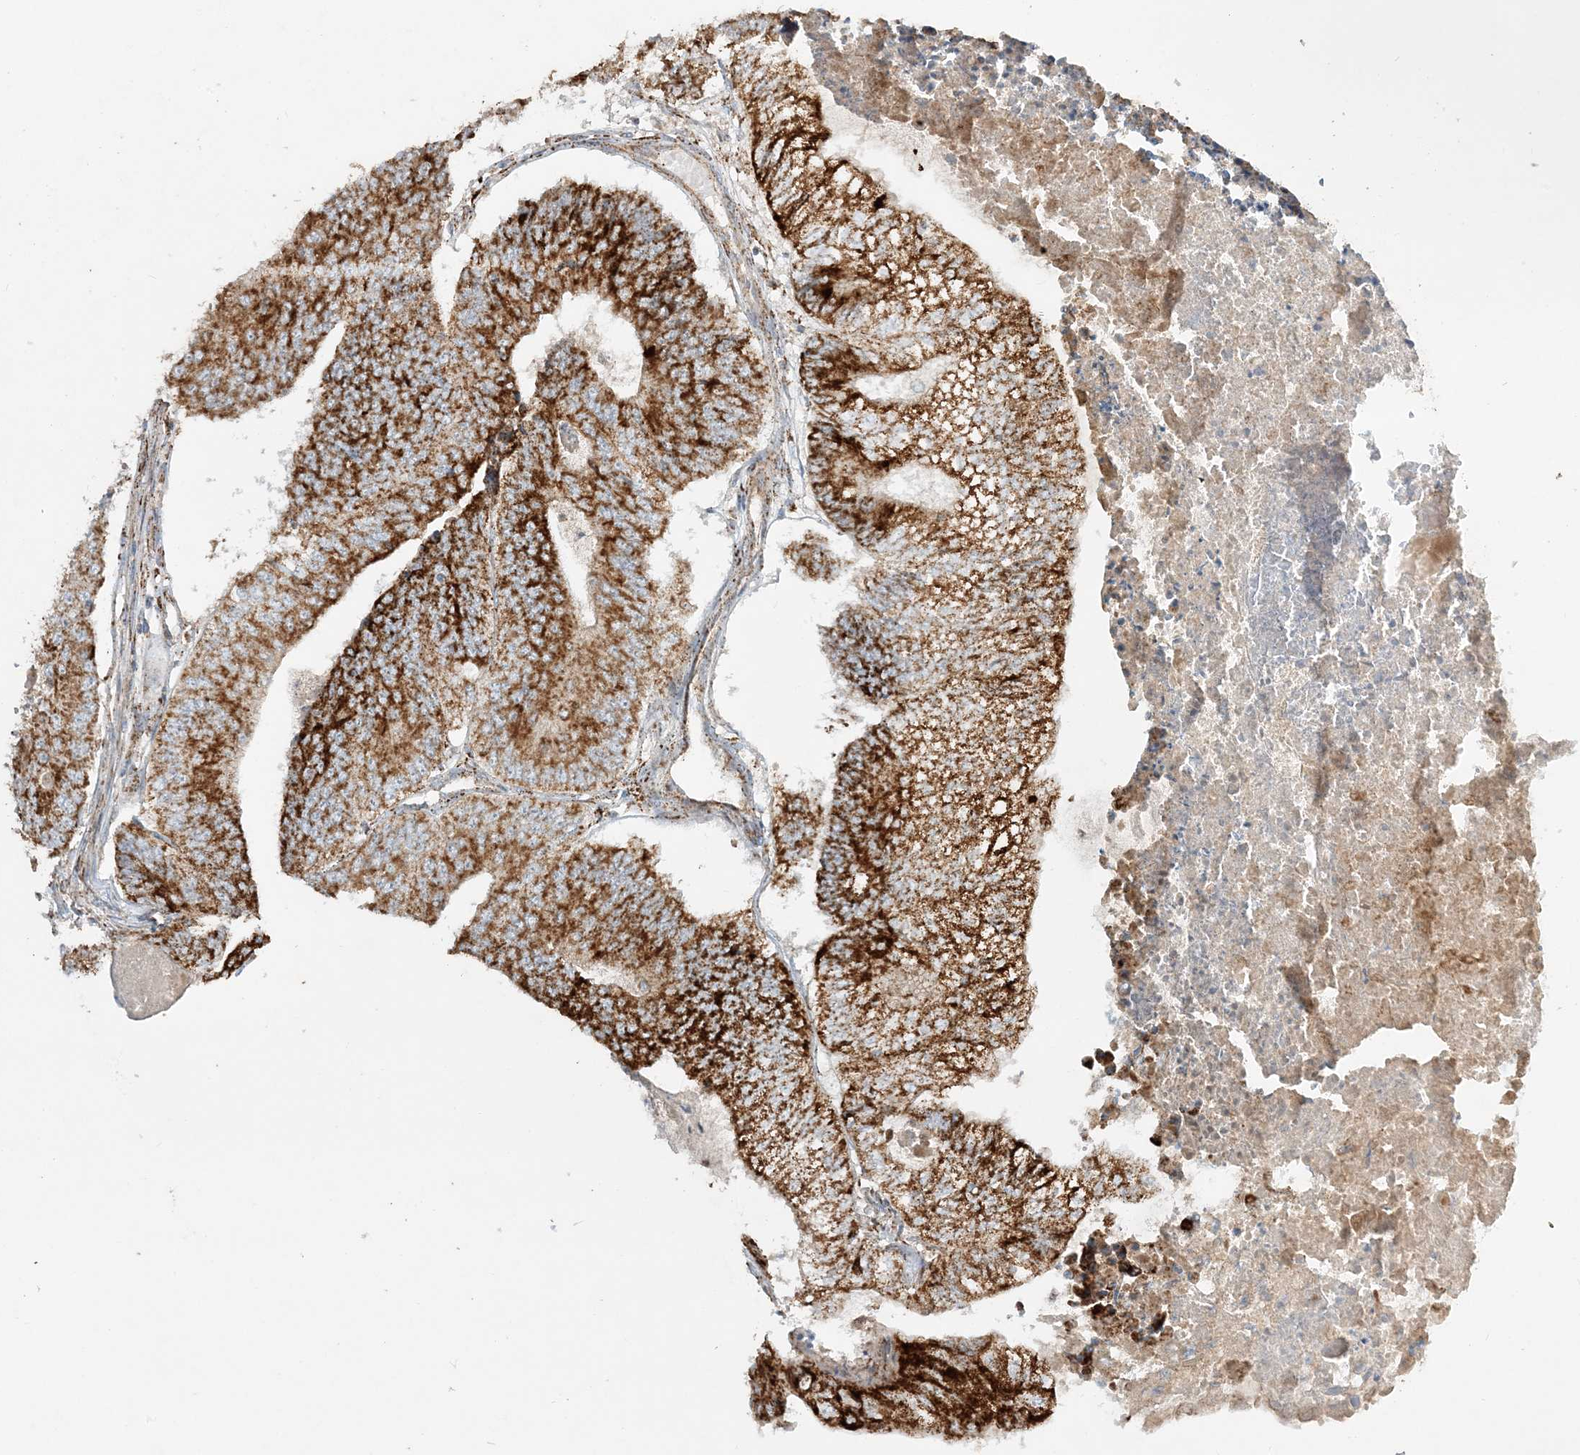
{"staining": {"intensity": "strong", "quantity": ">75%", "location": "cytoplasmic/membranous"}, "tissue": "colorectal cancer", "cell_type": "Tumor cells", "image_type": "cancer", "snomed": [{"axis": "morphology", "description": "Adenocarcinoma, NOS"}, {"axis": "topography", "description": "Colon"}], "caption": "Immunohistochemistry (DAB) staining of adenocarcinoma (colorectal) shows strong cytoplasmic/membranous protein staining in about >75% of tumor cells.", "gene": "NDUFAF3", "patient": {"sex": "female", "age": 67}}